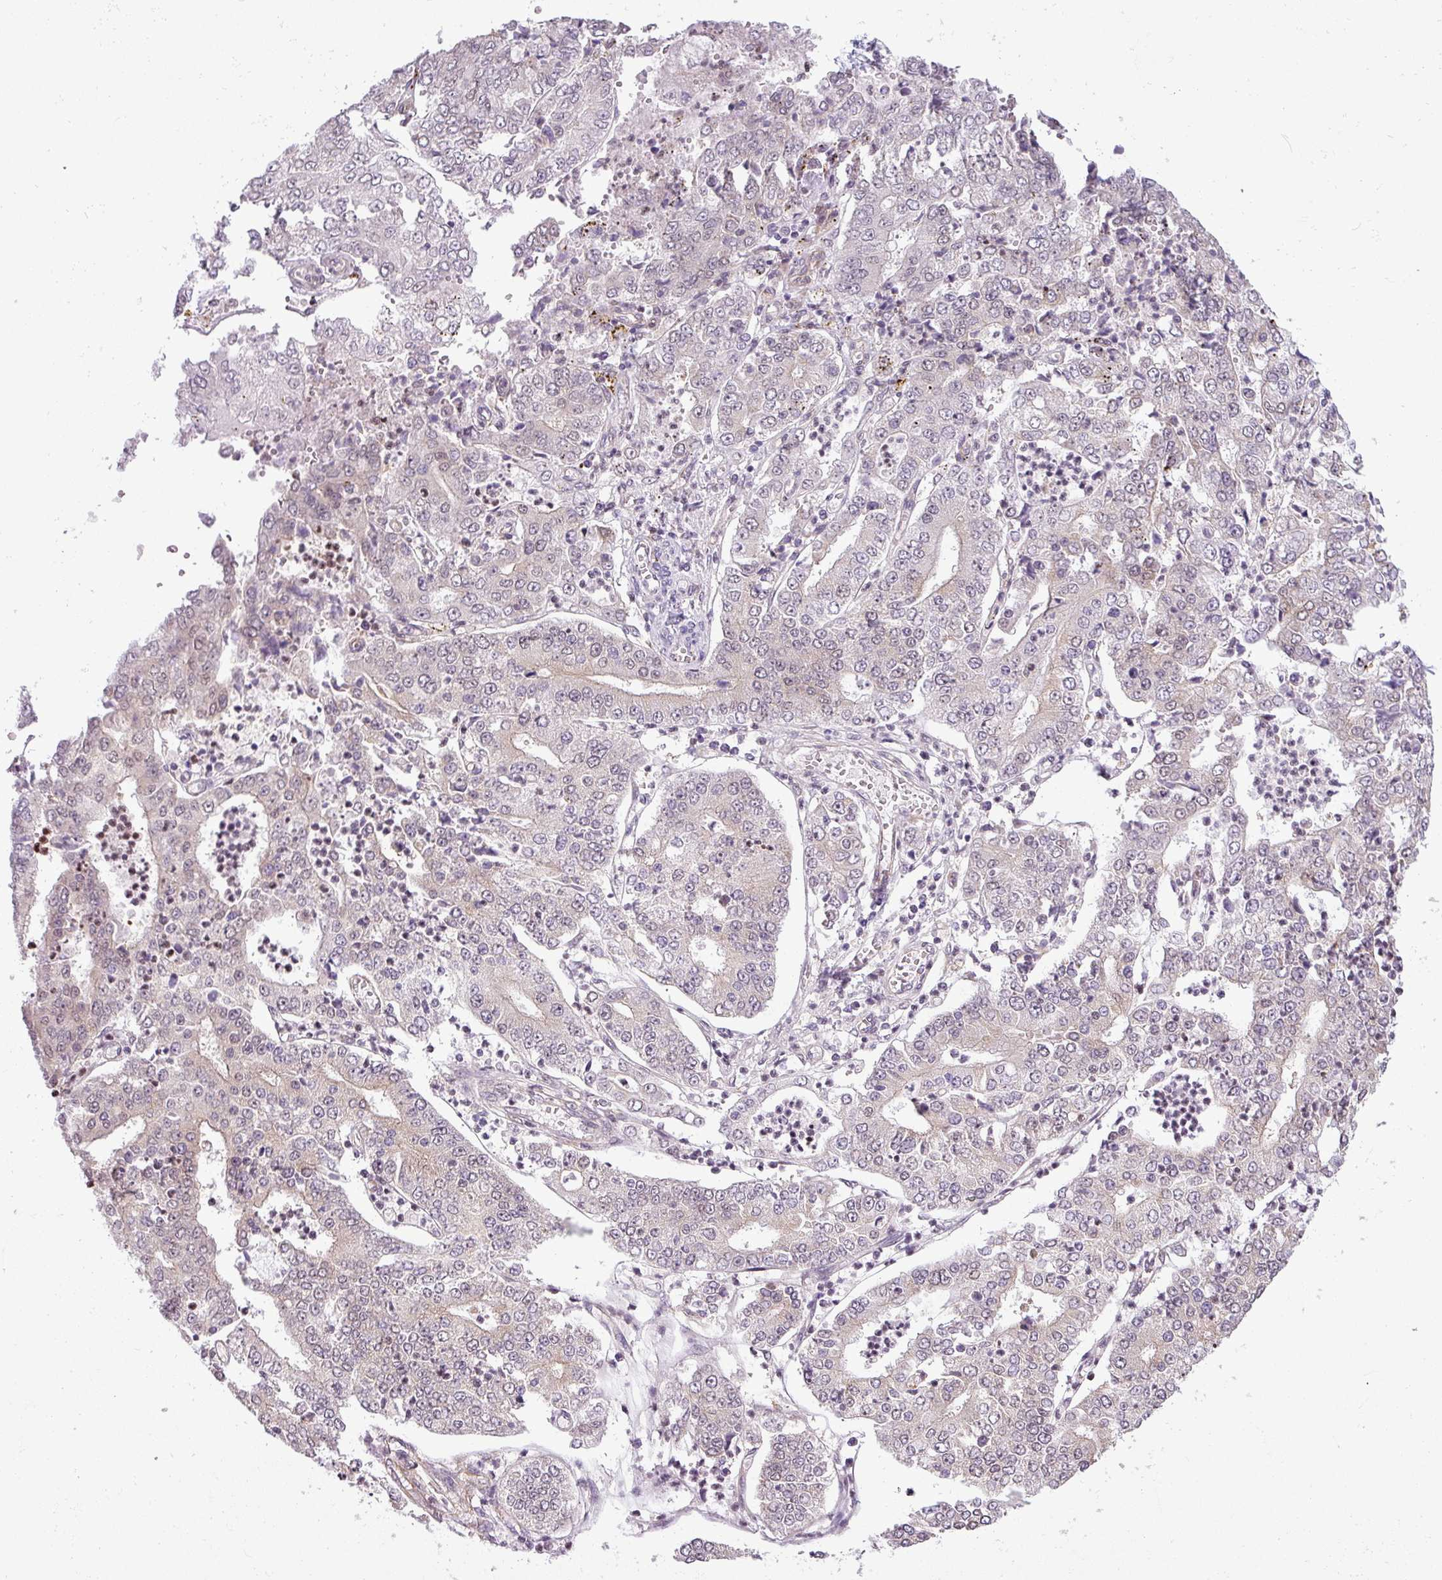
{"staining": {"intensity": "weak", "quantity": "<25%", "location": "cytoplasmic/membranous"}, "tissue": "stomach cancer", "cell_type": "Tumor cells", "image_type": "cancer", "snomed": [{"axis": "morphology", "description": "Adenocarcinoma, NOS"}, {"axis": "topography", "description": "Stomach"}], "caption": "This is an IHC histopathology image of stomach cancer (adenocarcinoma). There is no positivity in tumor cells.", "gene": "CCDC144A", "patient": {"sex": "male", "age": 76}}